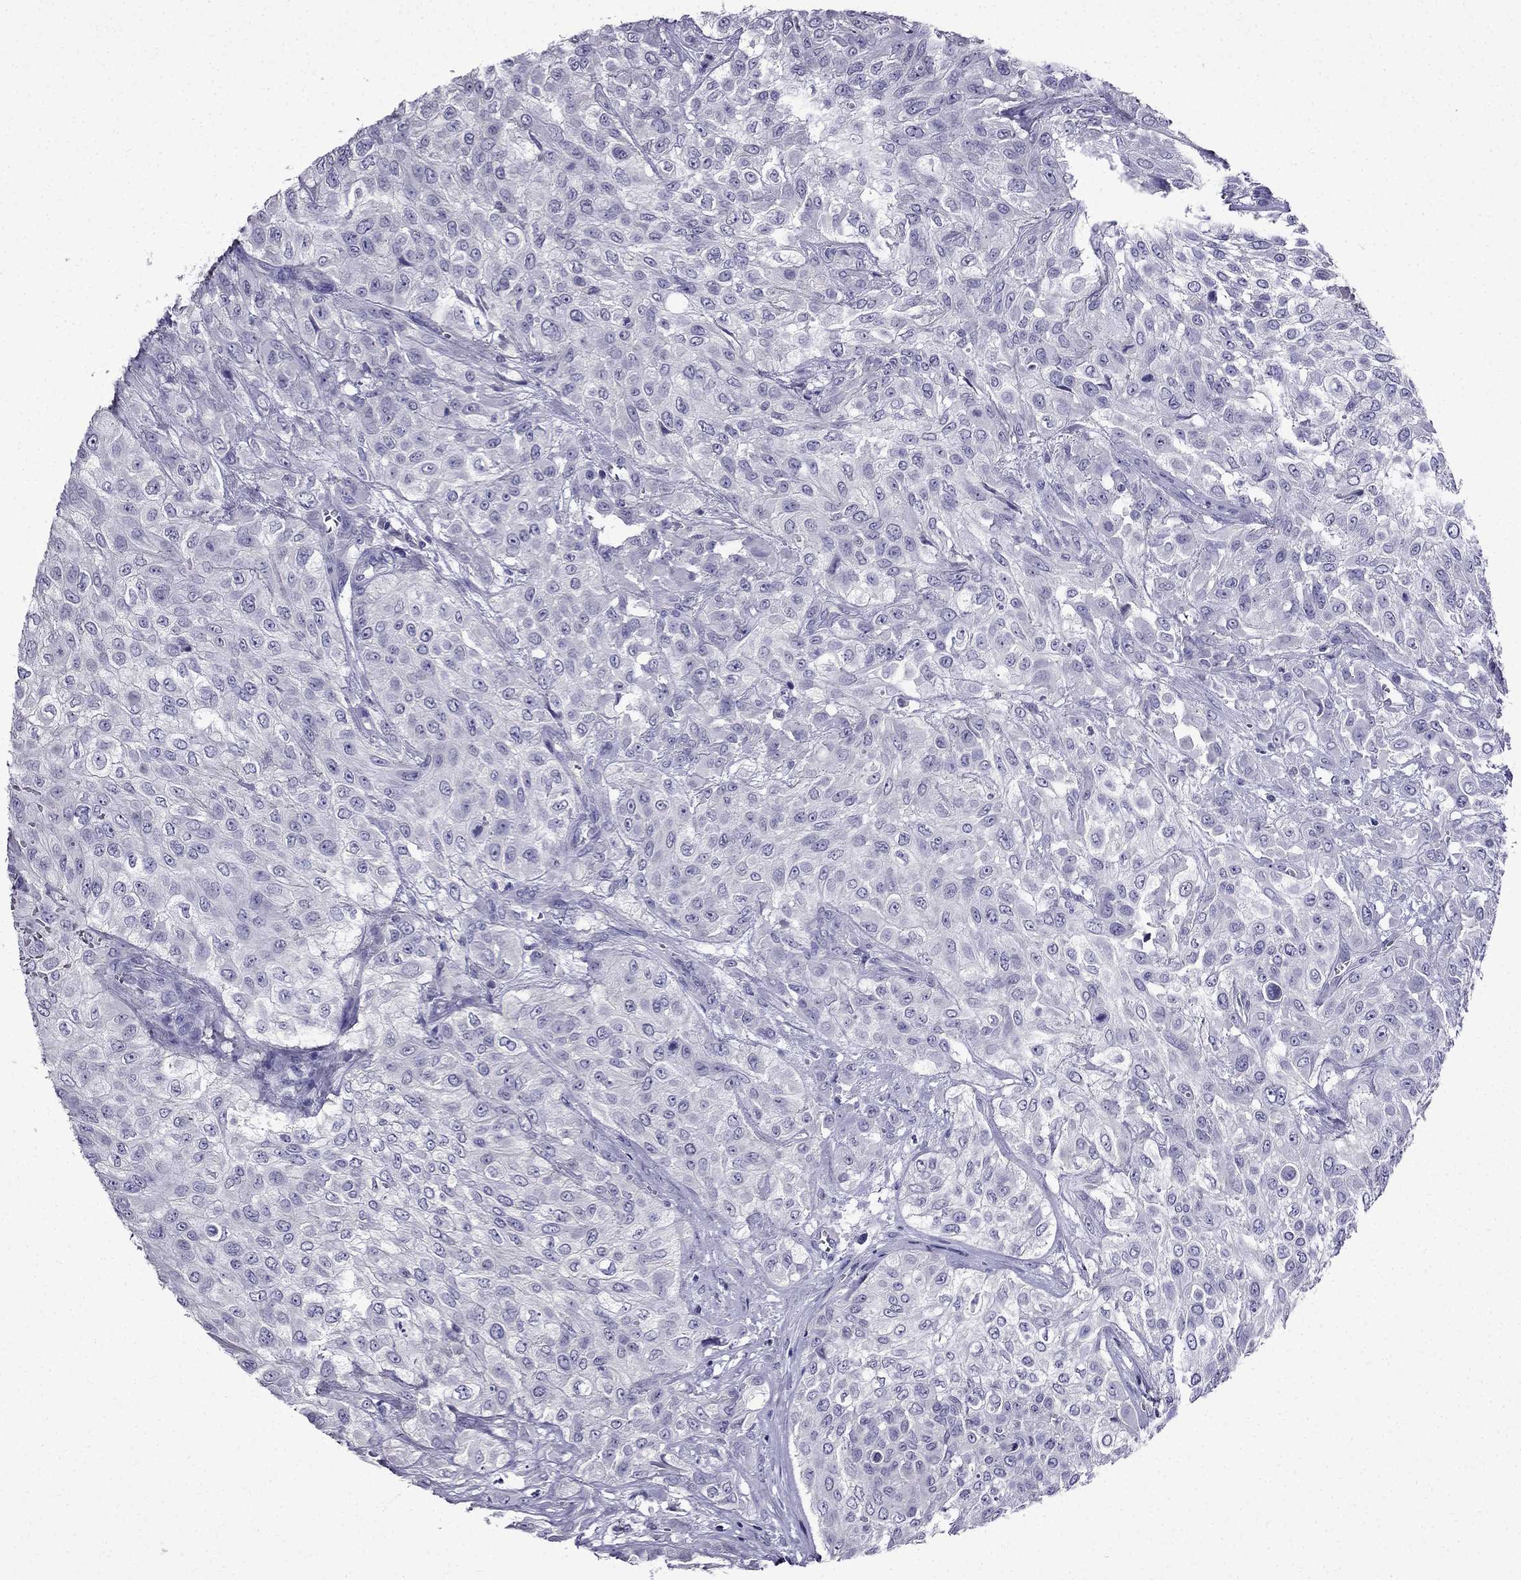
{"staining": {"intensity": "negative", "quantity": "none", "location": "none"}, "tissue": "urothelial cancer", "cell_type": "Tumor cells", "image_type": "cancer", "snomed": [{"axis": "morphology", "description": "Urothelial carcinoma, High grade"}, {"axis": "topography", "description": "Urinary bladder"}], "caption": "Urothelial cancer was stained to show a protein in brown. There is no significant staining in tumor cells.", "gene": "DNAH17", "patient": {"sex": "male", "age": 57}}